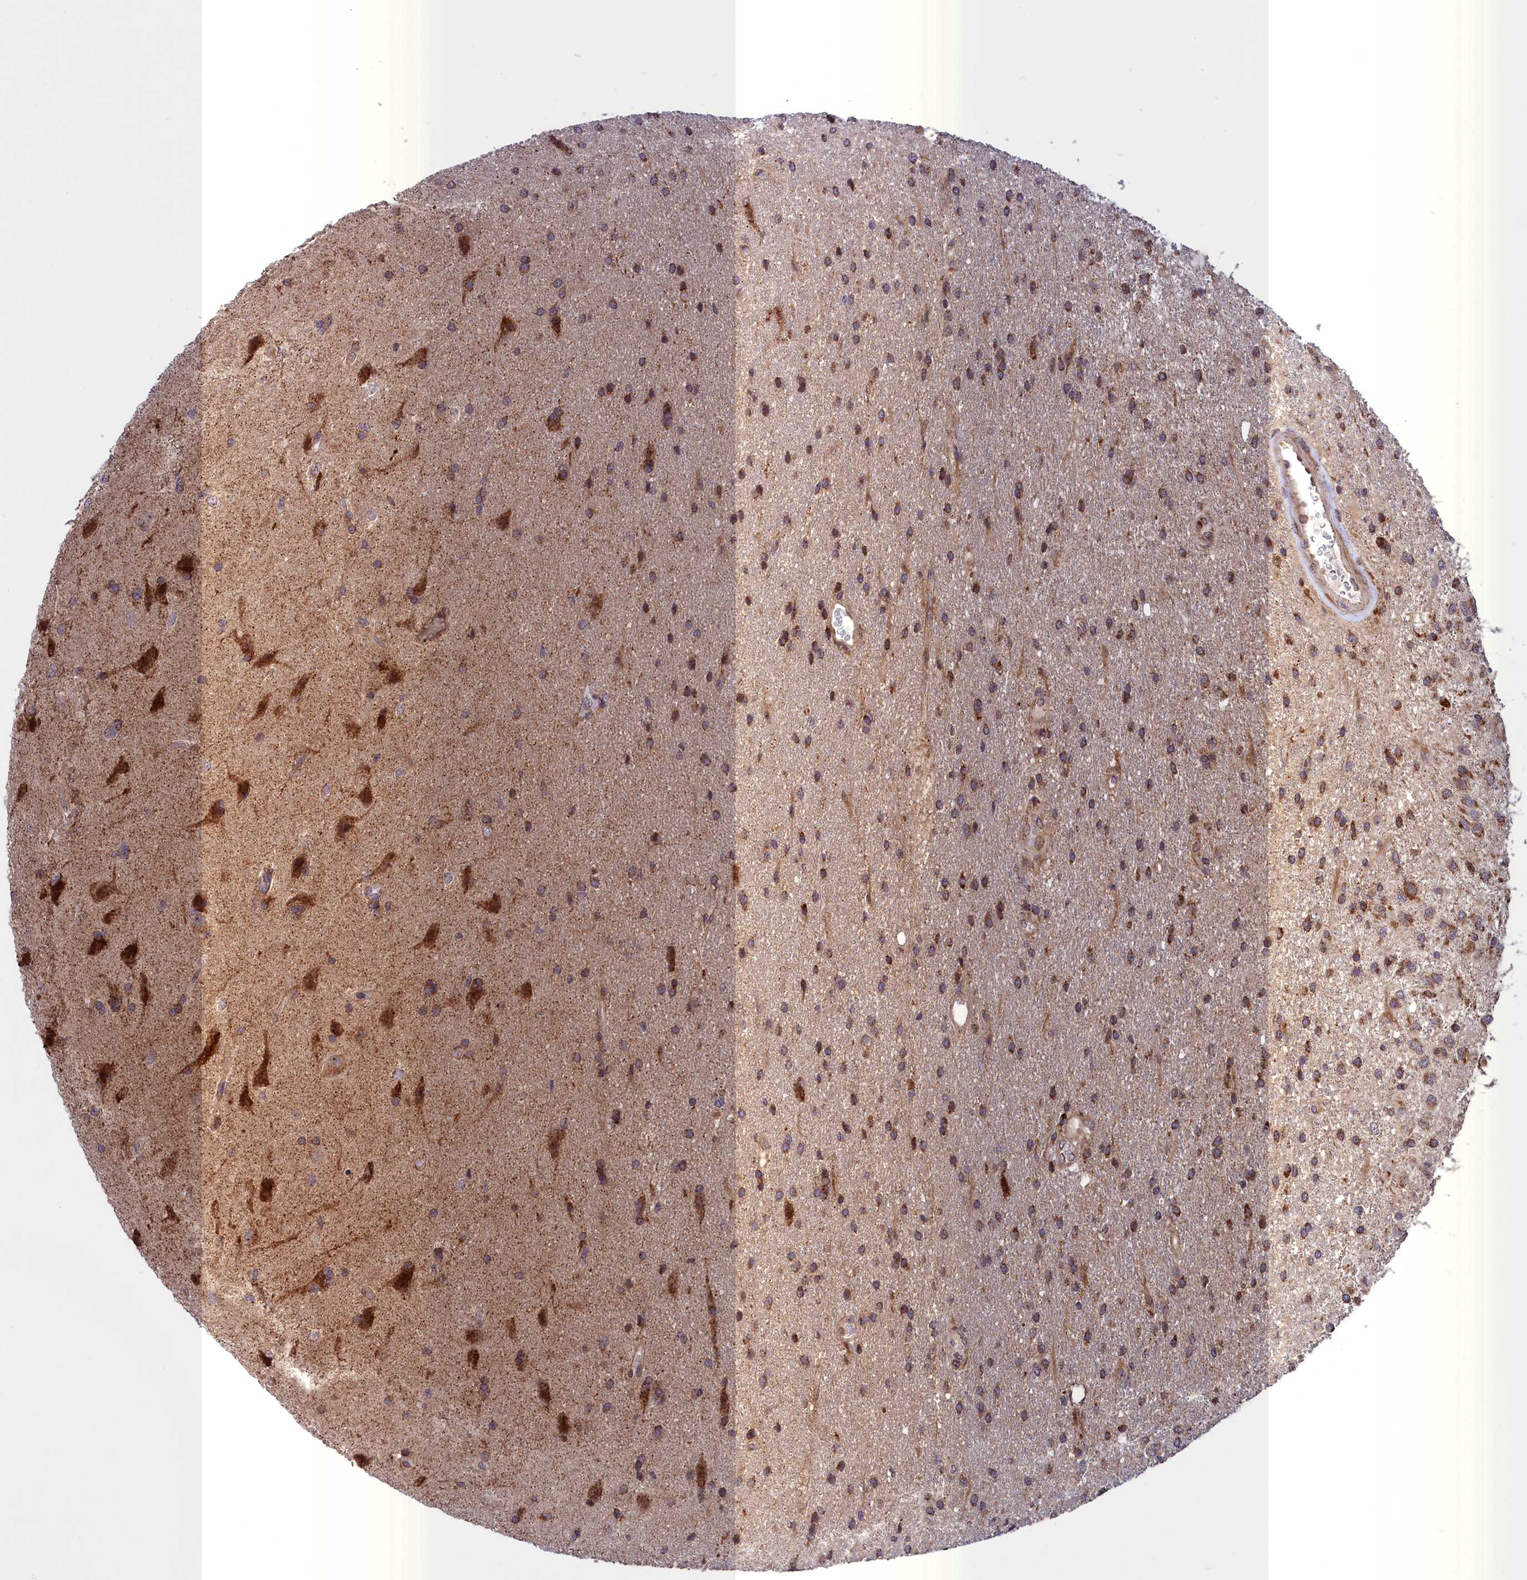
{"staining": {"intensity": "moderate", "quantity": ">75%", "location": "cytoplasmic/membranous"}, "tissue": "glioma", "cell_type": "Tumor cells", "image_type": "cancer", "snomed": [{"axis": "morphology", "description": "Glioma, malignant, Low grade"}, {"axis": "topography", "description": "Brain"}], "caption": "Moderate cytoplasmic/membranous positivity is present in about >75% of tumor cells in glioma.", "gene": "TIMM44", "patient": {"sex": "male", "age": 66}}